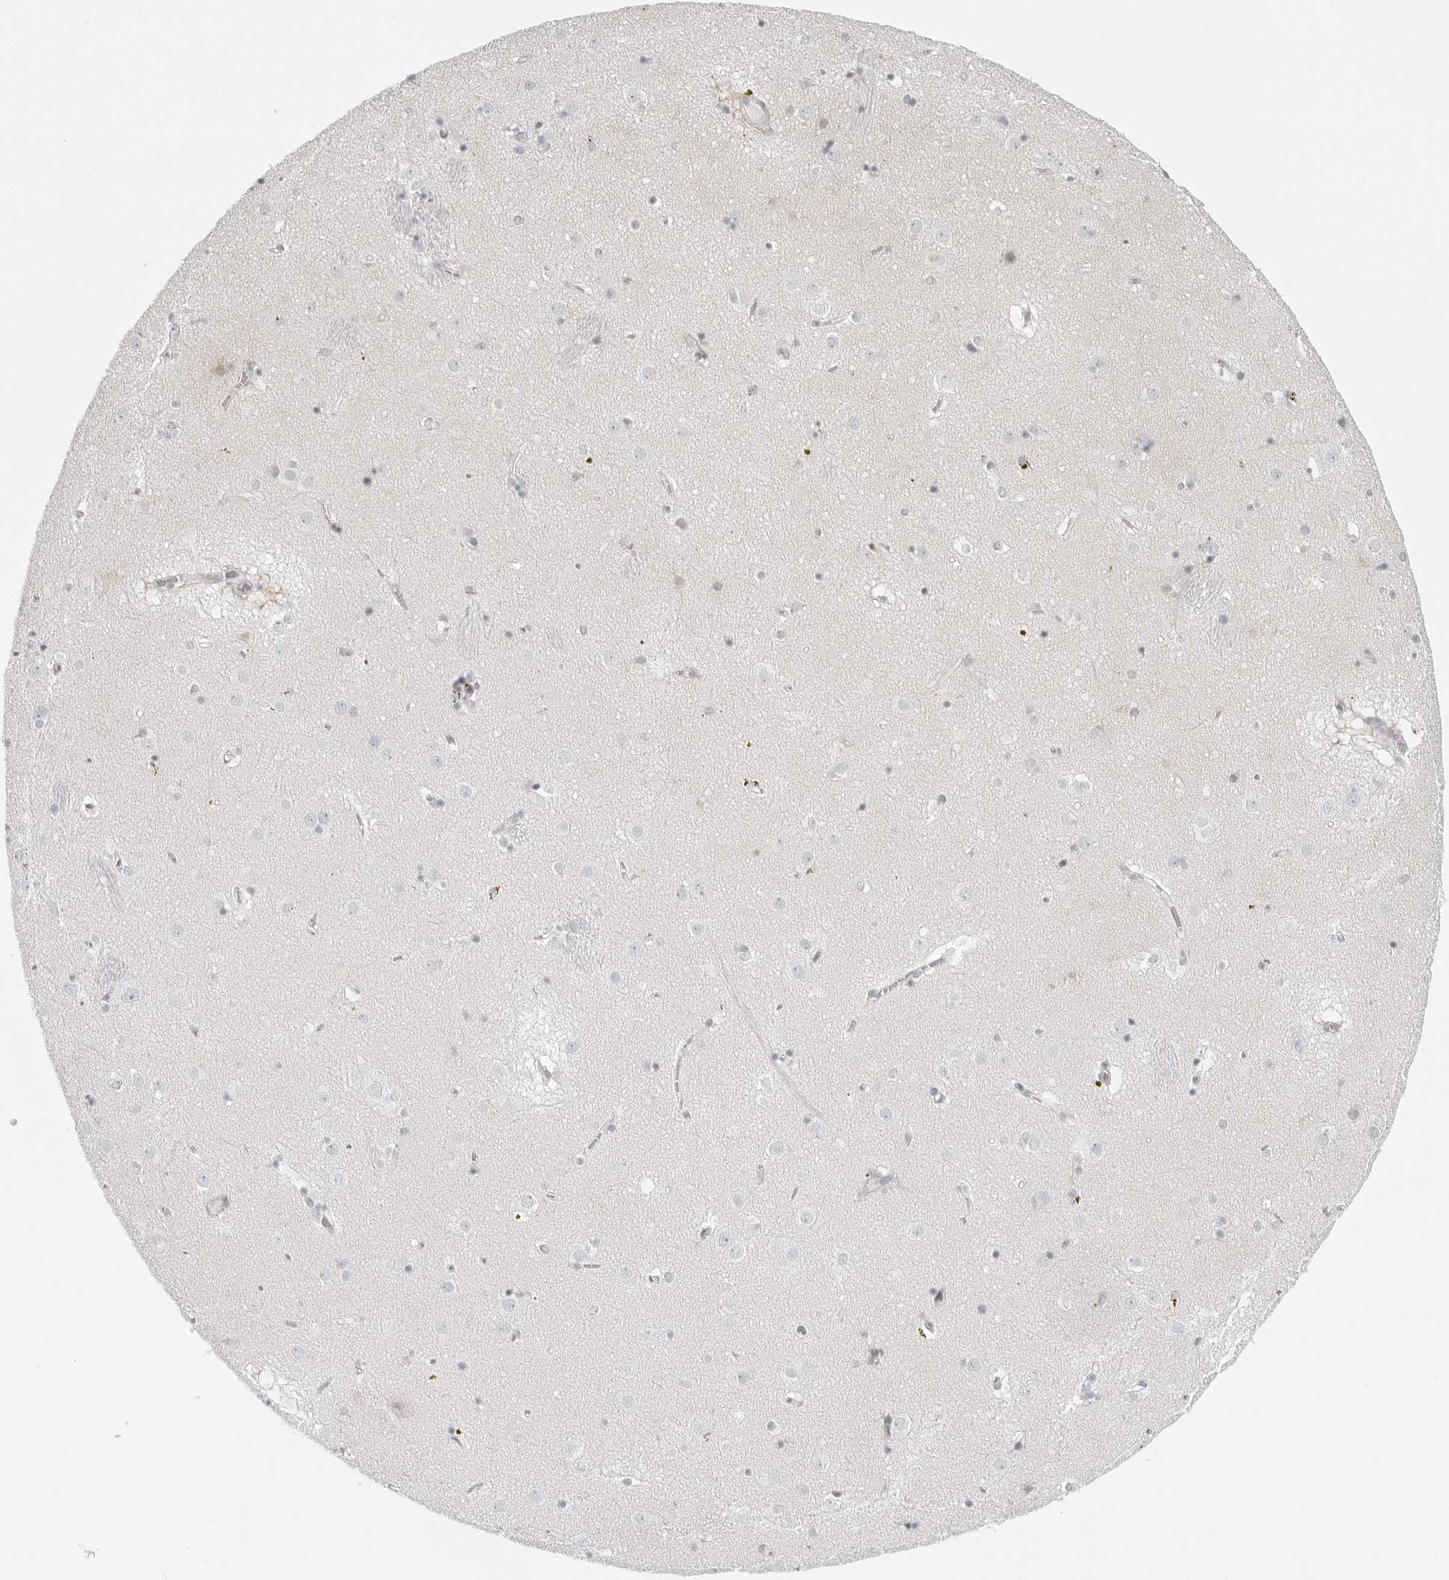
{"staining": {"intensity": "negative", "quantity": "none", "location": "none"}, "tissue": "caudate", "cell_type": "Glial cells", "image_type": "normal", "snomed": [{"axis": "morphology", "description": "Normal tissue, NOS"}, {"axis": "topography", "description": "Lateral ventricle wall"}], "caption": "A high-resolution histopathology image shows immunohistochemistry (IHC) staining of normal caudate, which reveals no significant expression in glial cells.", "gene": "RPS6KC1", "patient": {"sex": "male", "age": 70}}